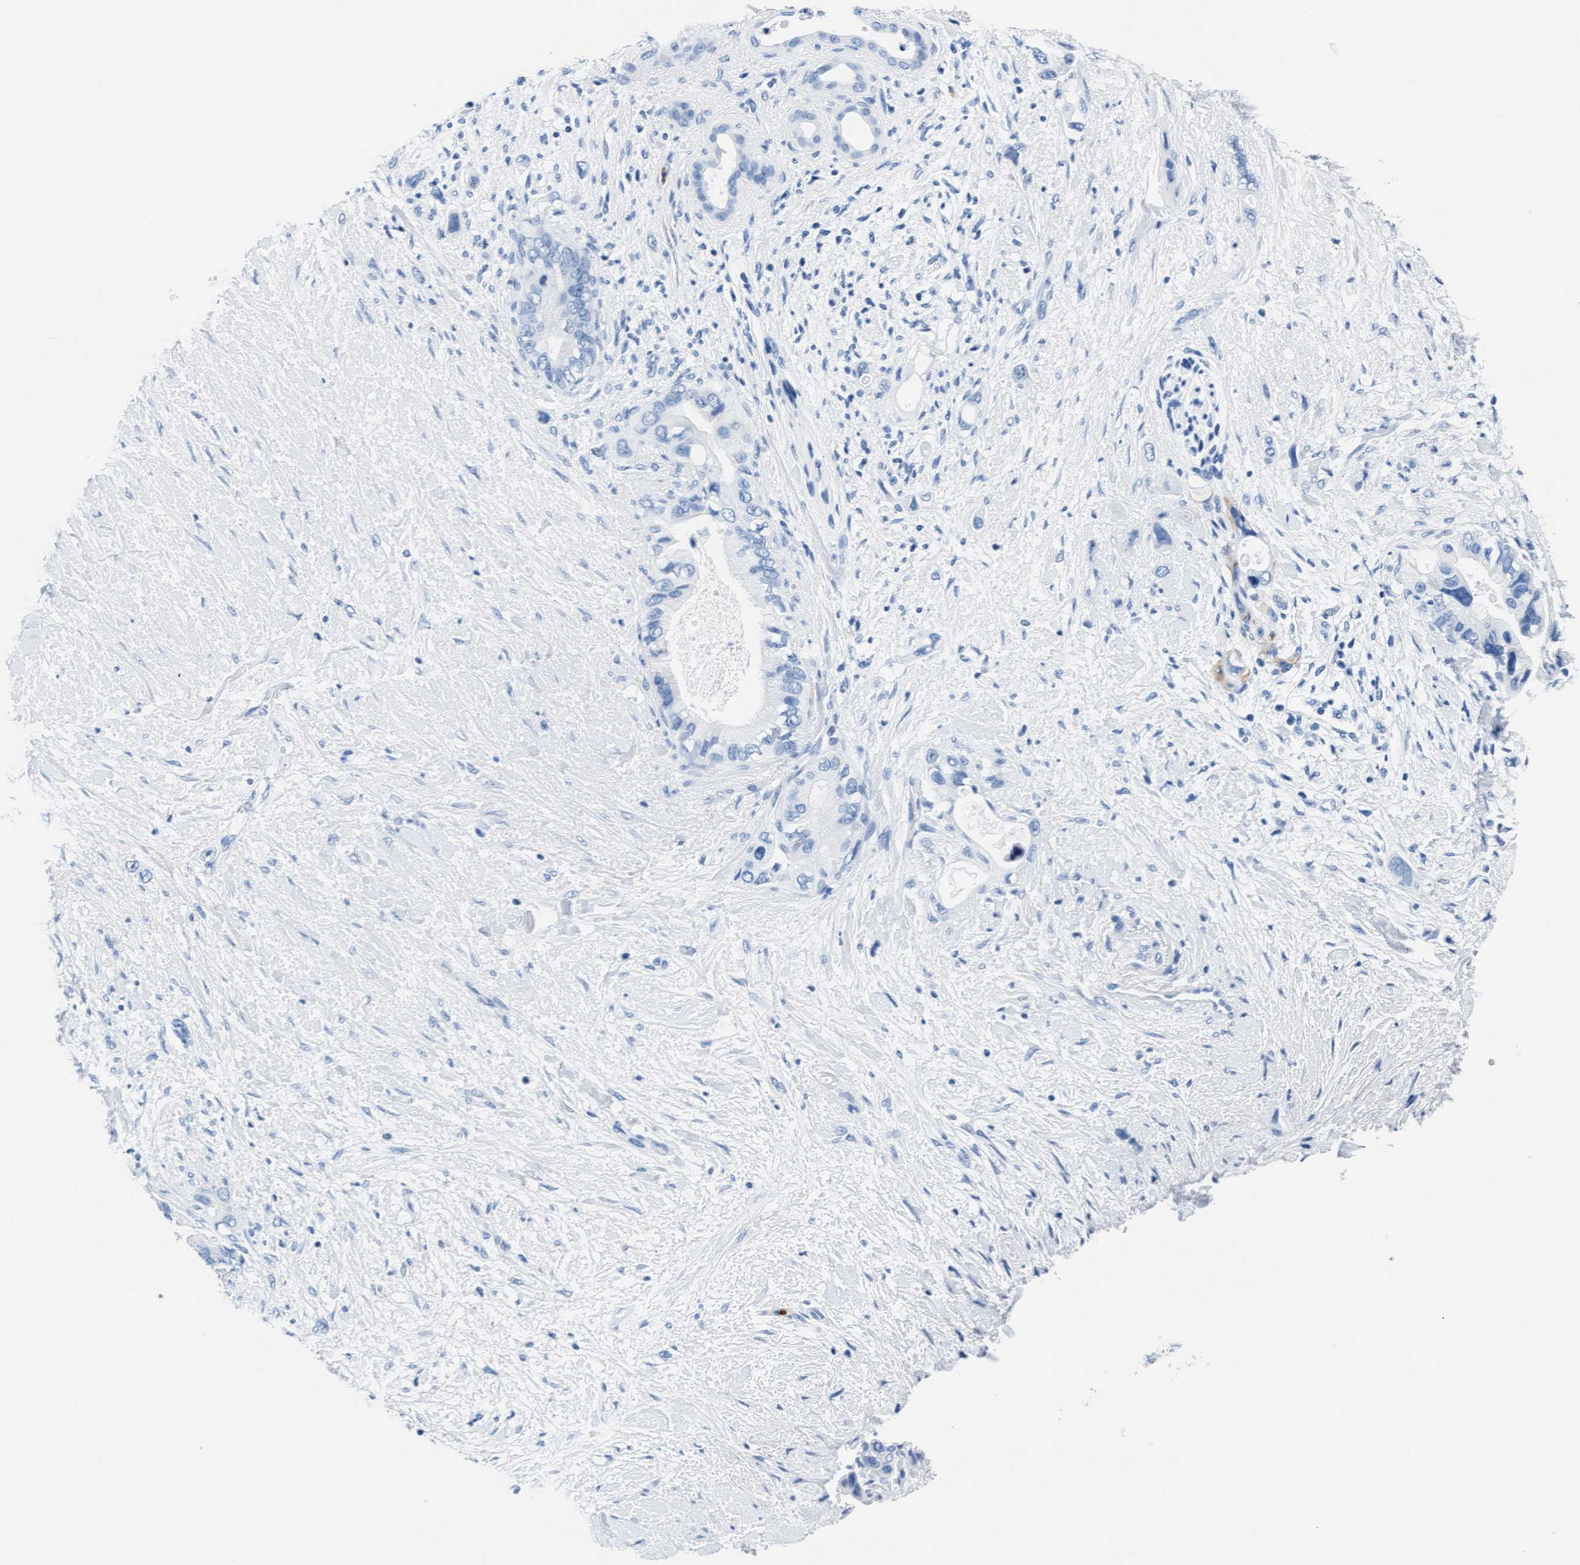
{"staining": {"intensity": "negative", "quantity": "none", "location": "none"}, "tissue": "pancreatic cancer", "cell_type": "Tumor cells", "image_type": "cancer", "snomed": [{"axis": "morphology", "description": "Adenocarcinoma, NOS"}, {"axis": "topography", "description": "Pancreas"}], "caption": "This is an immunohistochemistry micrograph of adenocarcinoma (pancreatic). There is no staining in tumor cells.", "gene": "MMP8", "patient": {"sex": "female", "age": 56}}